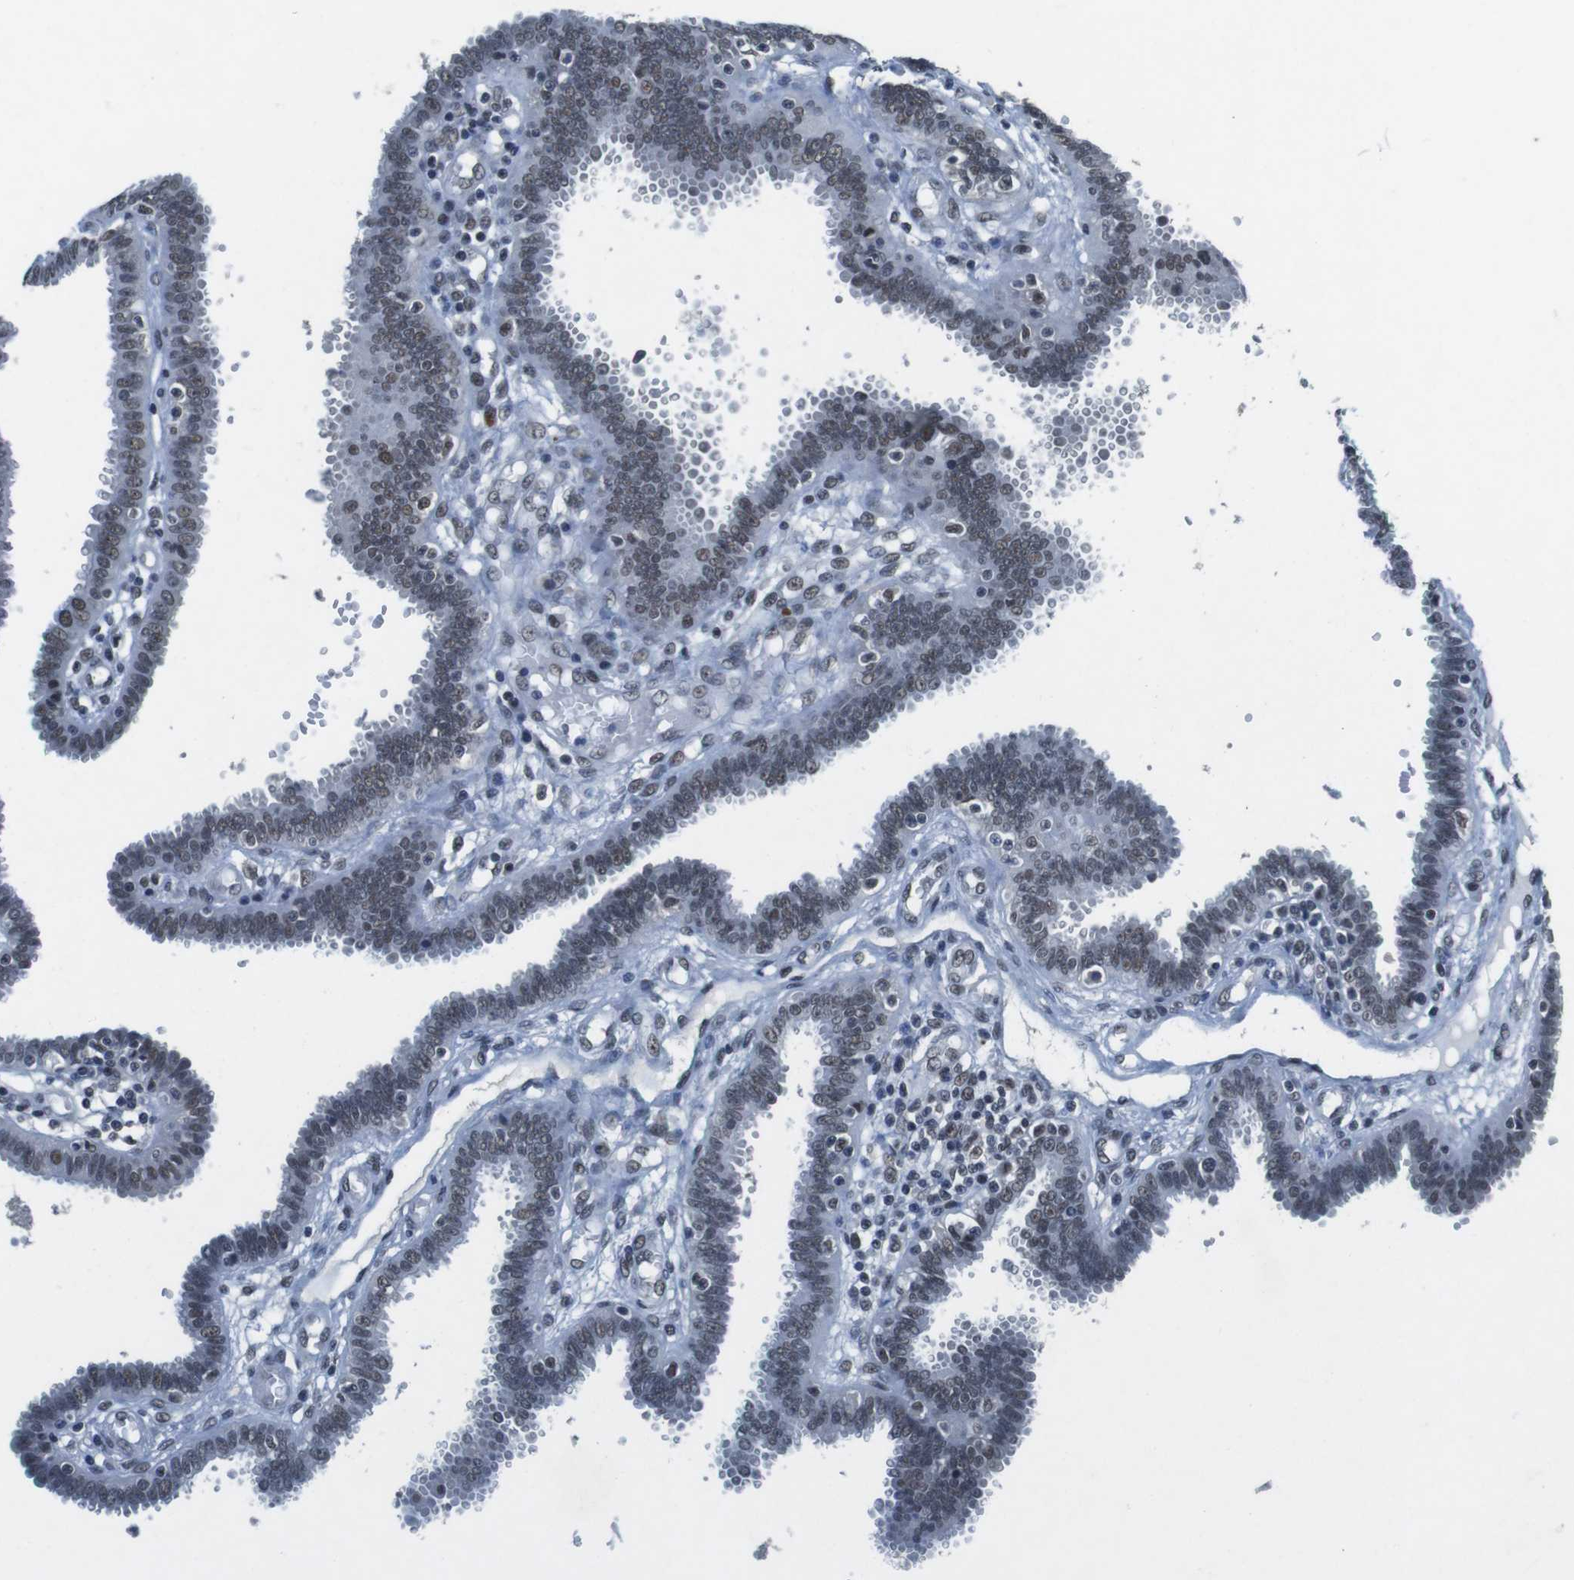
{"staining": {"intensity": "weak", "quantity": "25%-75%", "location": "nuclear"}, "tissue": "fallopian tube", "cell_type": "Glandular cells", "image_type": "normal", "snomed": [{"axis": "morphology", "description": "Normal tissue, NOS"}, {"axis": "topography", "description": "Fallopian tube"}], "caption": "Fallopian tube stained with IHC demonstrates weak nuclear expression in about 25%-75% of glandular cells. (Brightfield microscopy of DAB IHC at high magnification).", "gene": "USP7", "patient": {"sex": "female", "age": 32}}